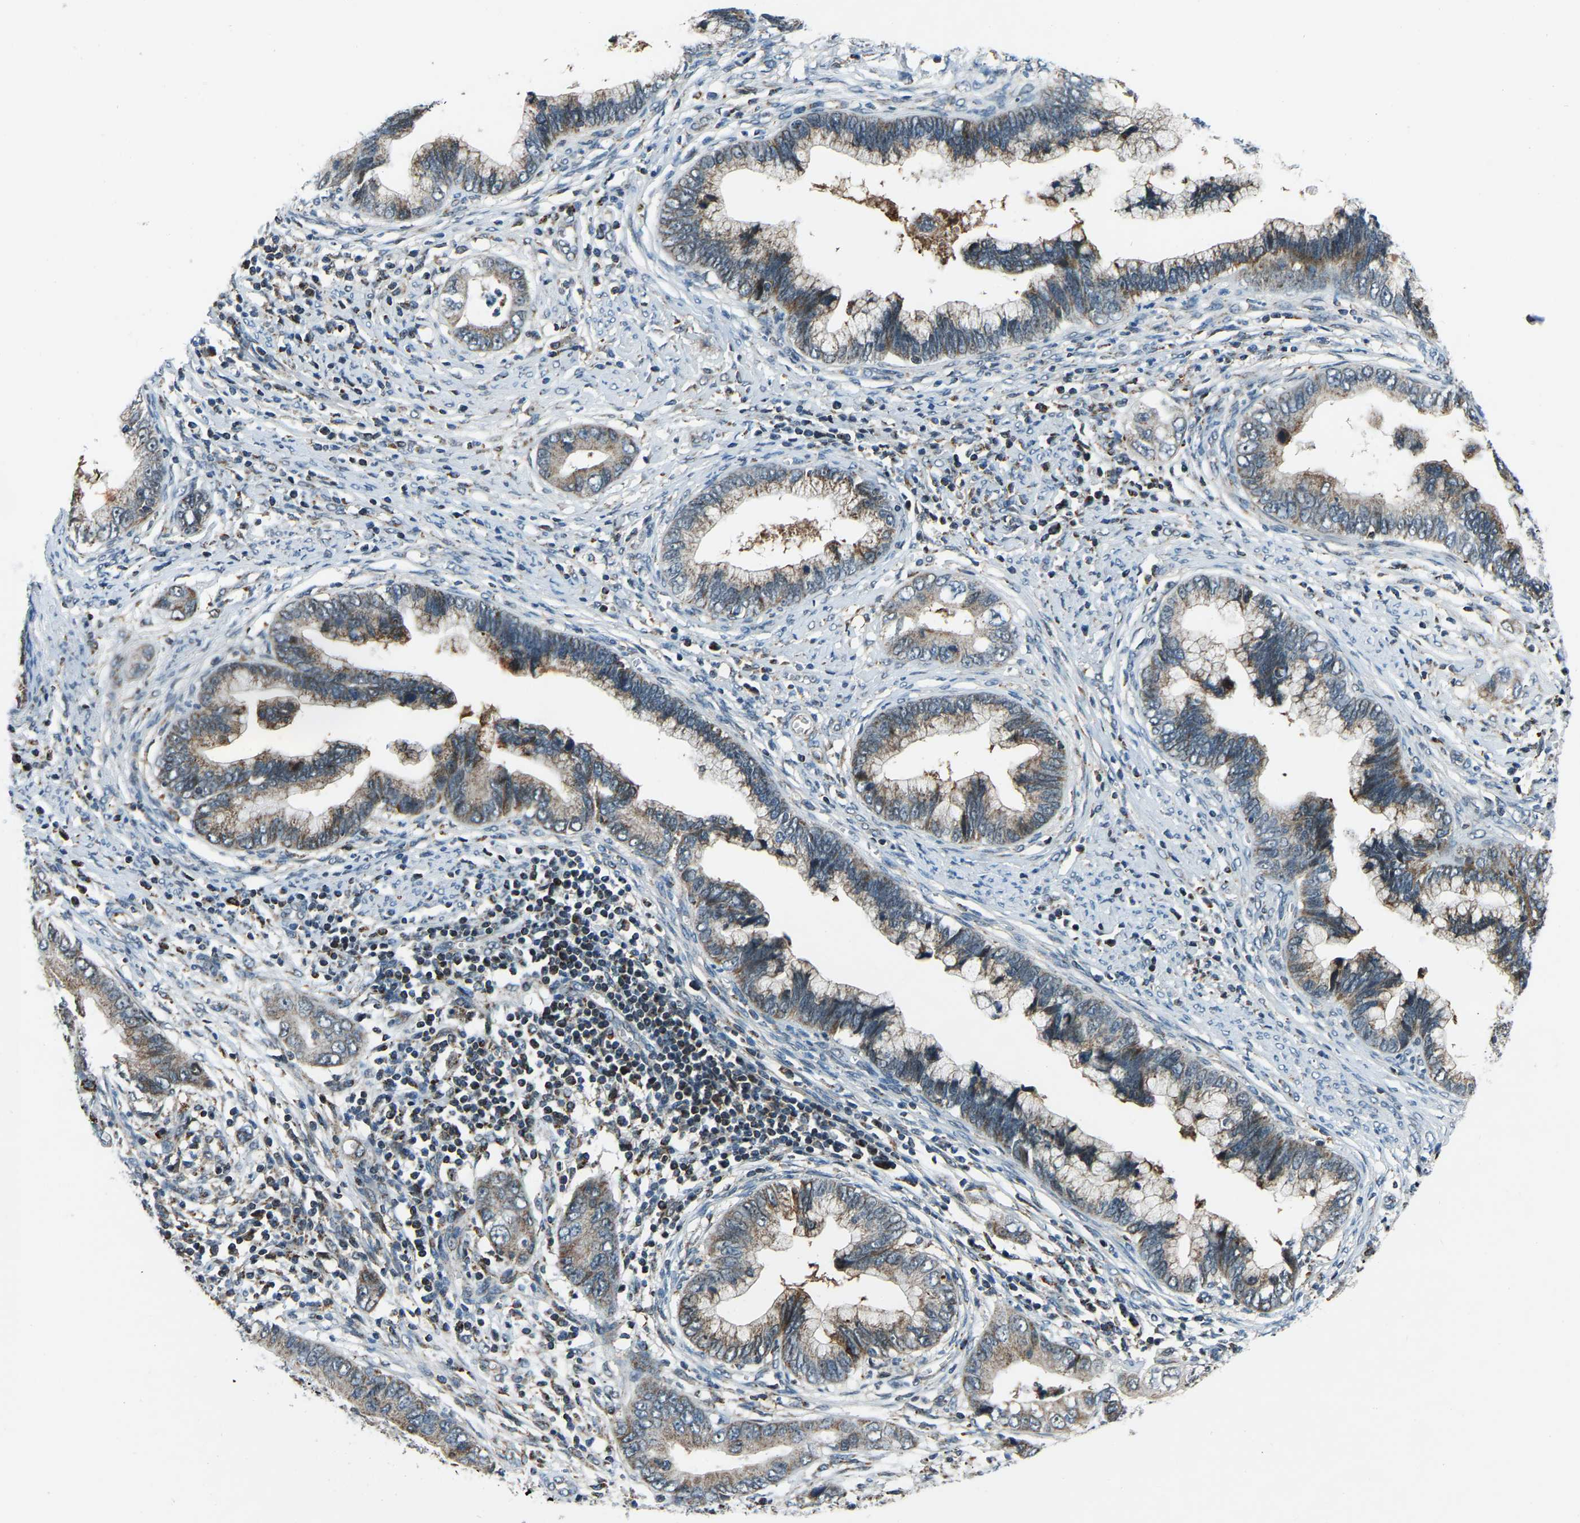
{"staining": {"intensity": "moderate", "quantity": "25%-75%", "location": "cytoplasmic/membranous"}, "tissue": "cervical cancer", "cell_type": "Tumor cells", "image_type": "cancer", "snomed": [{"axis": "morphology", "description": "Adenocarcinoma, NOS"}, {"axis": "topography", "description": "Cervix"}], "caption": "Cervical cancer (adenocarcinoma) stained with a brown dye reveals moderate cytoplasmic/membranous positive staining in approximately 25%-75% of tumor cells.", "gene": "RBM33", "patient": {"sex": "female", "age": 44}}